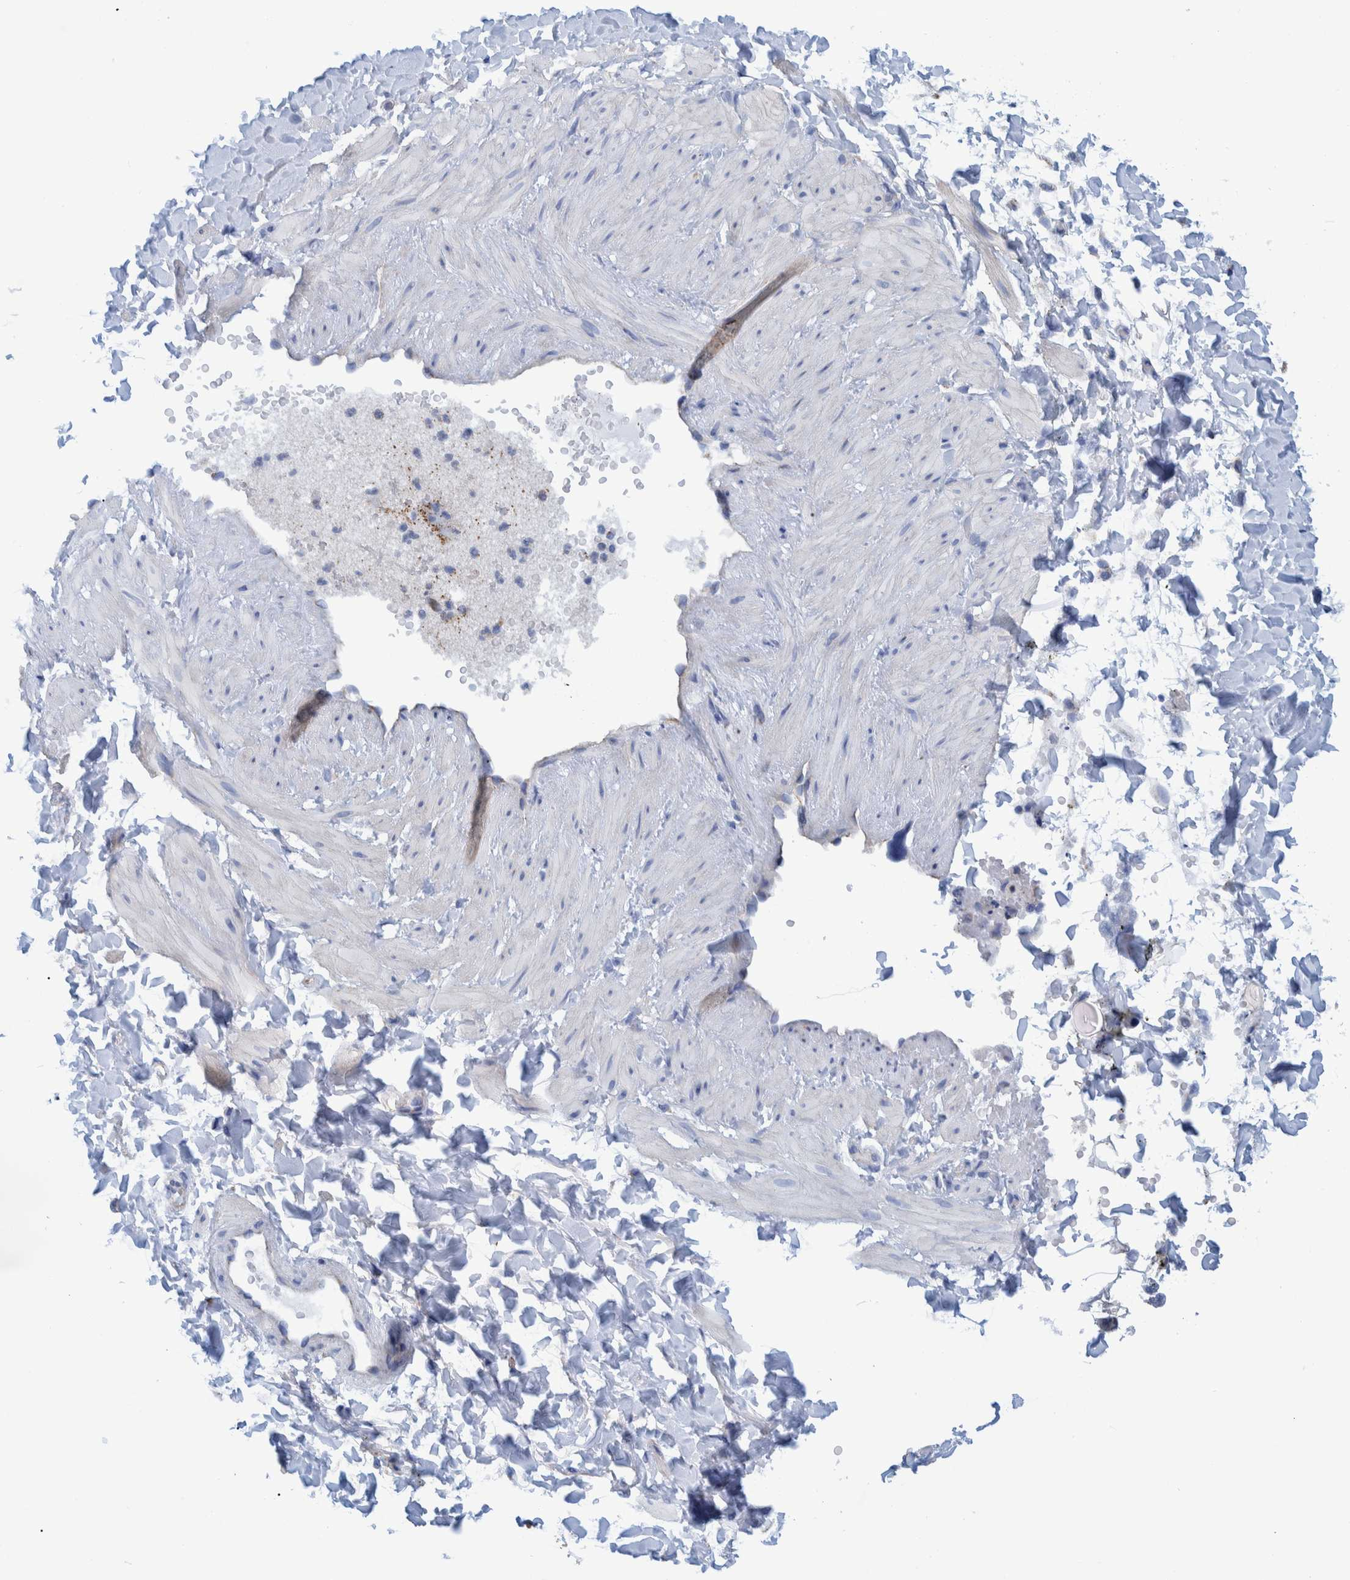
{"staining": {"intensity": "weak", "quantity": ">75%", "location": "cytoplasmic/membranous"}, "tissue": "adipose tissue", "cell_type": "Adipocytes", "image_type": "normal", "snomed": [{"axis": "morphology", "description": "Normal tissue, NOS"}, {"axis": "topography", "description": "Adipose tissue"}, {"axis": "topography", "description": "Vascular tissue"}, {"axis": "topography", "description": "Peripheral nerve tissue"}], "caption": "Protein staining exhibits weak cytoplasmic/membranous expression in approximately >75% of adipocytes in unremarkable adipose tissue. The protein of interest is stained brown, and the nuclei are stained in blue (DAB IHC with brightfield microscopy, high magnification).", "gene": "BZW2", "patient": {"sex": "male", "age": 25}}